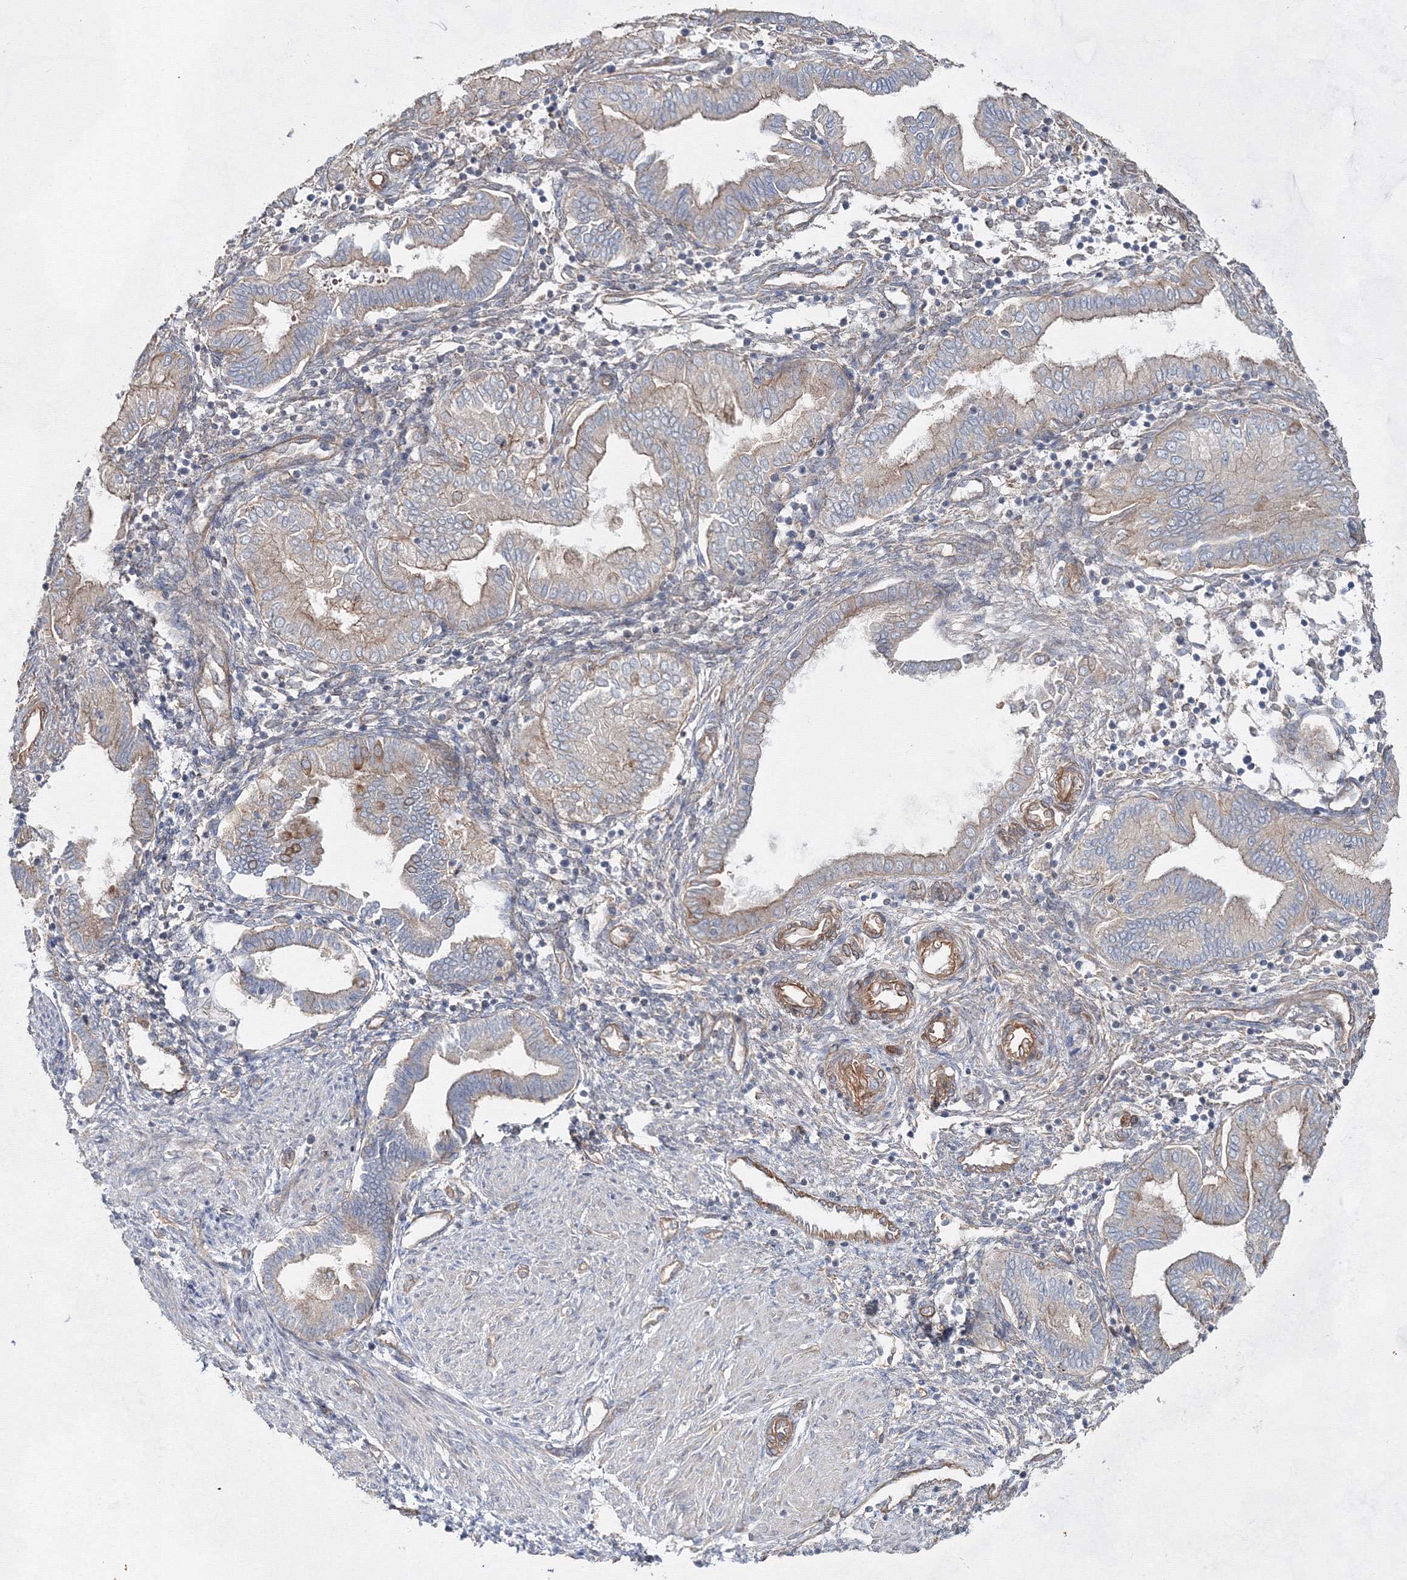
{"staining": {"intensity": "negative", "quantity": "none", "location": "none"}, "tissue": "endometrium", "cell_type": "Cells in endometrial stroma", "image_type": "normal", "snomed": [{"axis": "morphology", "description": "Normal tissue, NOS"}, {"axis": "topography", "description": "Endometrium"}], "caption": "Immunohistochemistry micrograph of unremarkable endometrium stained for a protein (brown), which shows no staining in cells in endometrial stroma.", "gene": "EXOC6", "patient": {"sex": "female", "age": 53}}